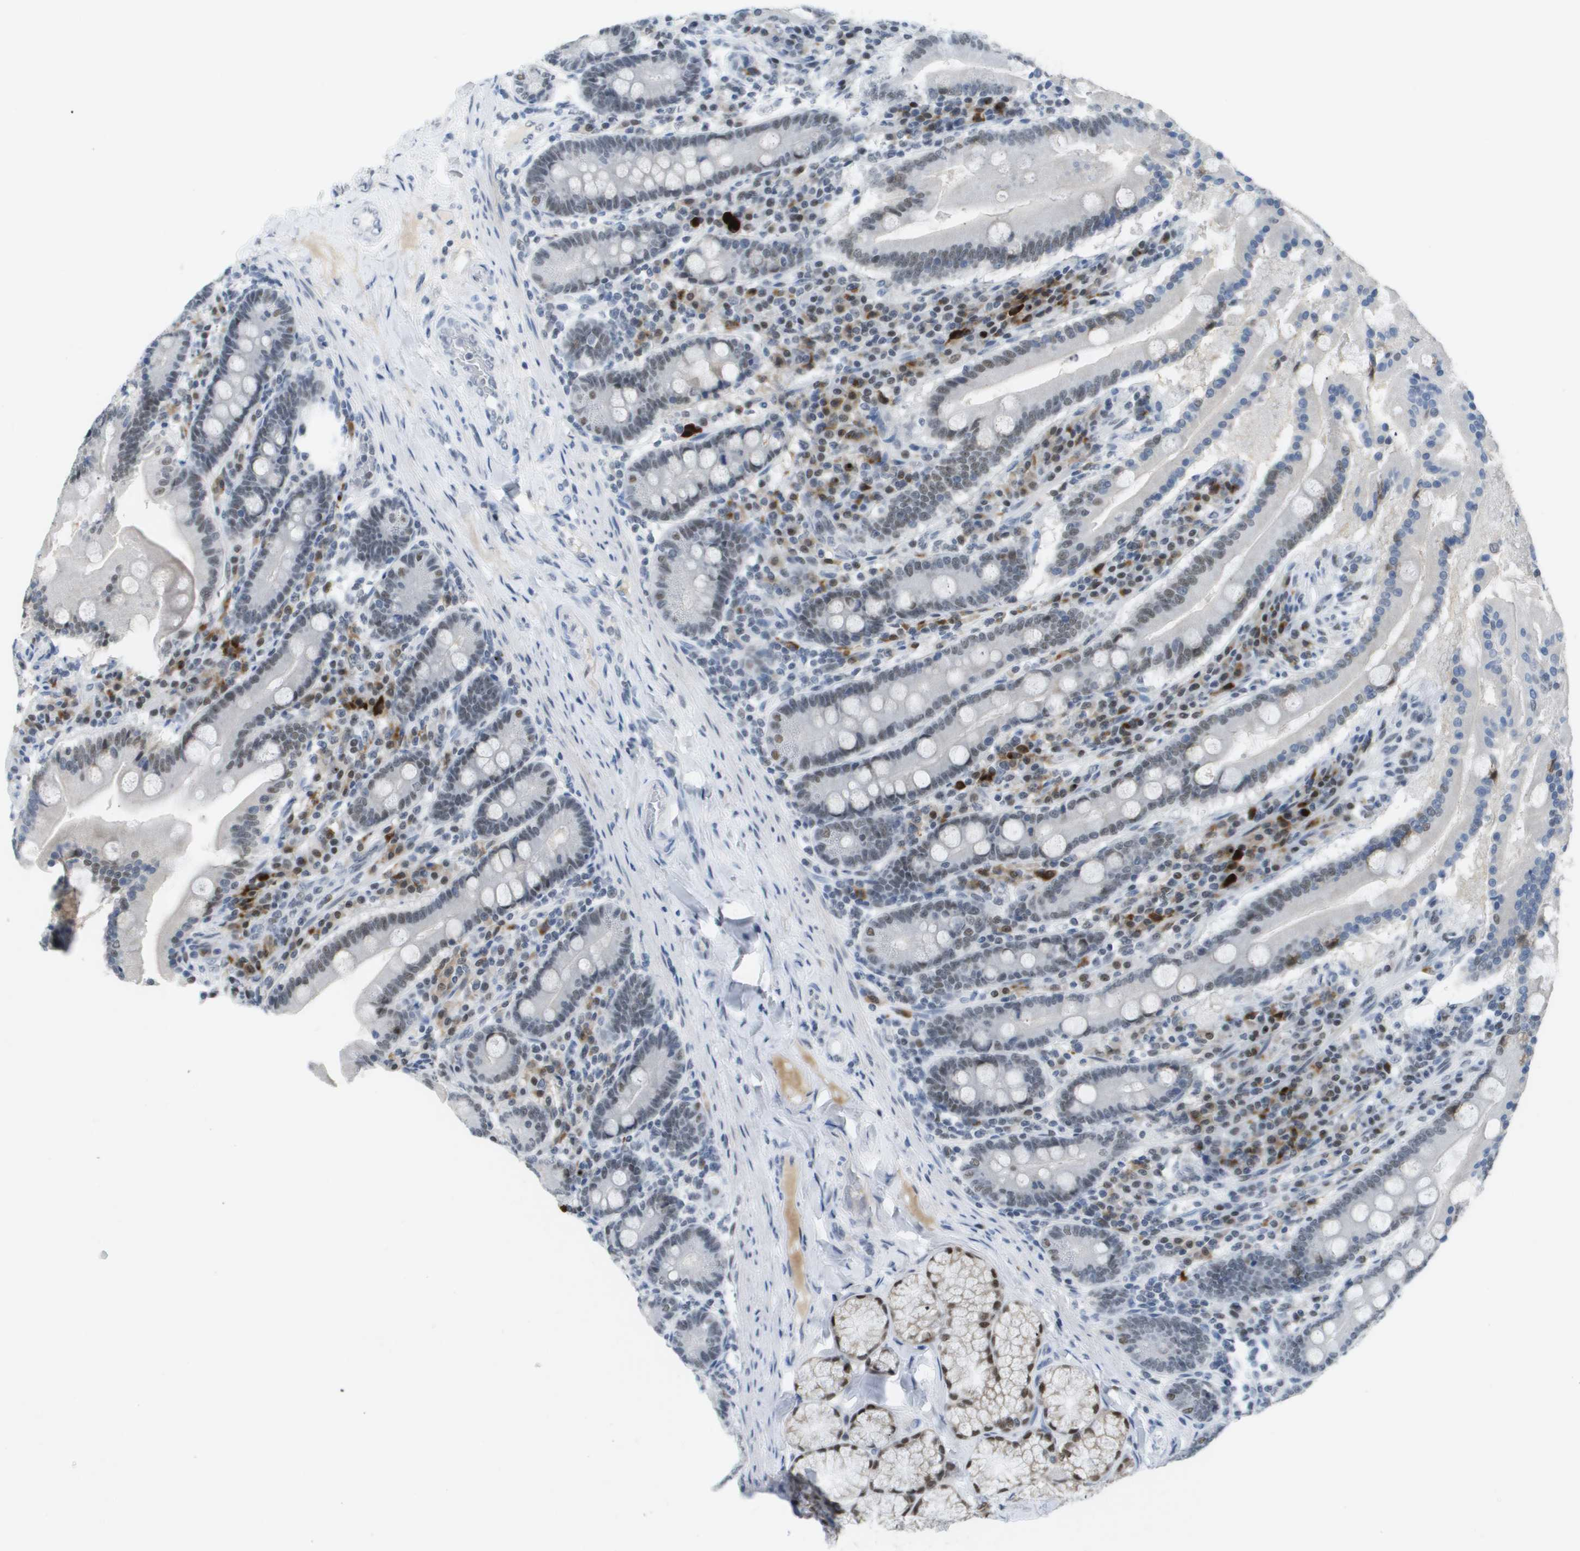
{"staining": {"intensity": "moderate", "quantity": "25%-75%", "location": "nuclear"}, "tissue": "duodenum", "cell_type": "Glandular cells", "image_type": "normal", "snomed": [{"axis": "morphology", "description": "Normal tissue, NOS"}, {"axis": "topography", "description": "Duodenum"}], "caption": "The immunohistochemical stain labels moderate nuclear expression in glandular cells of normal duodenum. Ihc stains the protein of interest in brown and the nuclei are stained blue.", "gene": "TP53RK", "patient": {"sex": "male", "age": 50}}